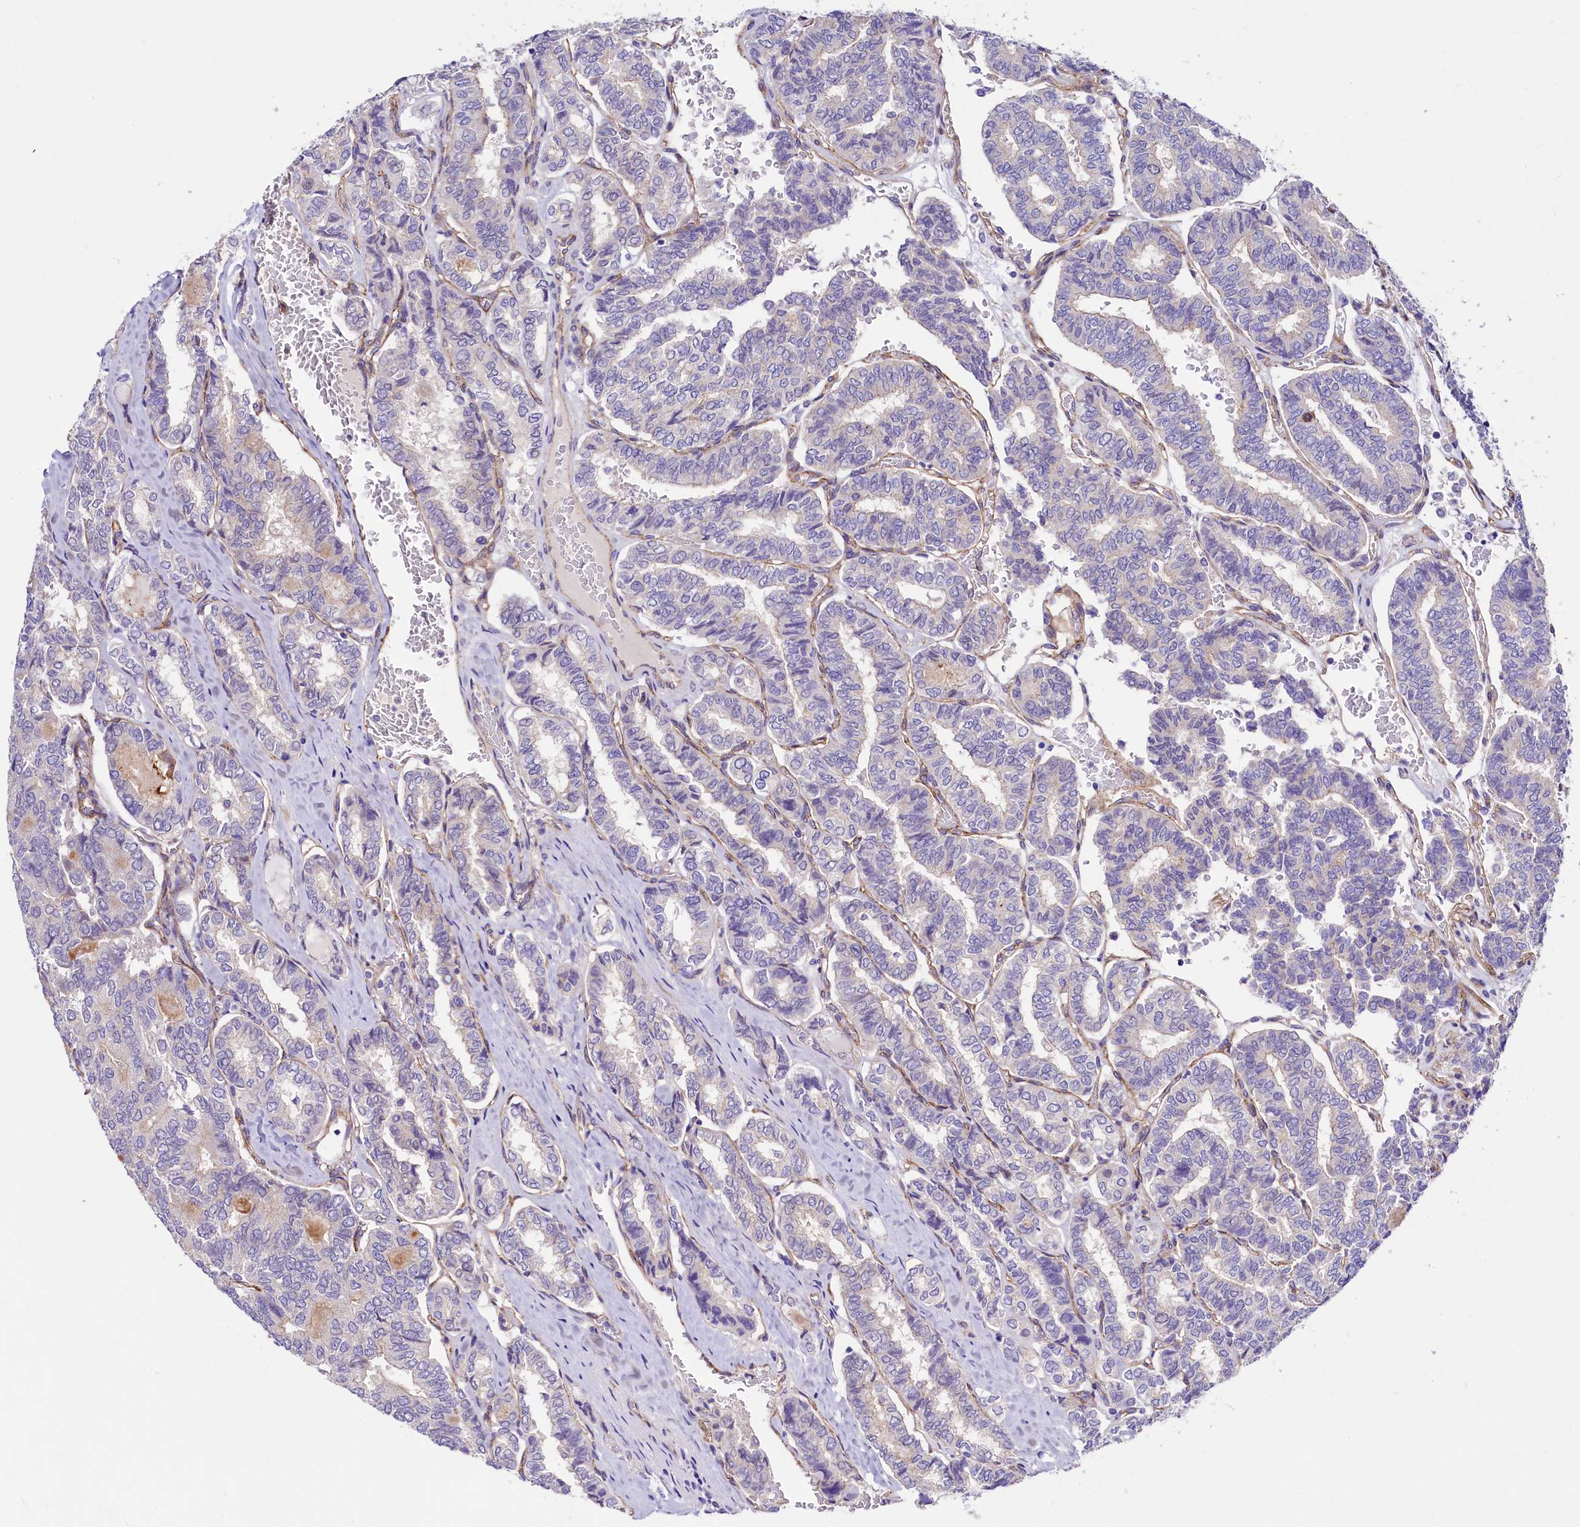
{"staining": {"intensity": "negative", "quantity": "none", "location": "none"}, "tissue": "thyroid cancer", "cell_type": "Tumor cells", "image_type": "cancer", "snomed": [{"axis": "morphology", "description": "Papillary adenocarcinoma, NOS"}, {"axis": "topography", "description": "Thyroid gland"}], "caption": "A micrograph of human thyroid cancer is negative for staining in tumor cells.", "gene": "SLF1", "patient": {"sex": "female", "age": 35}}